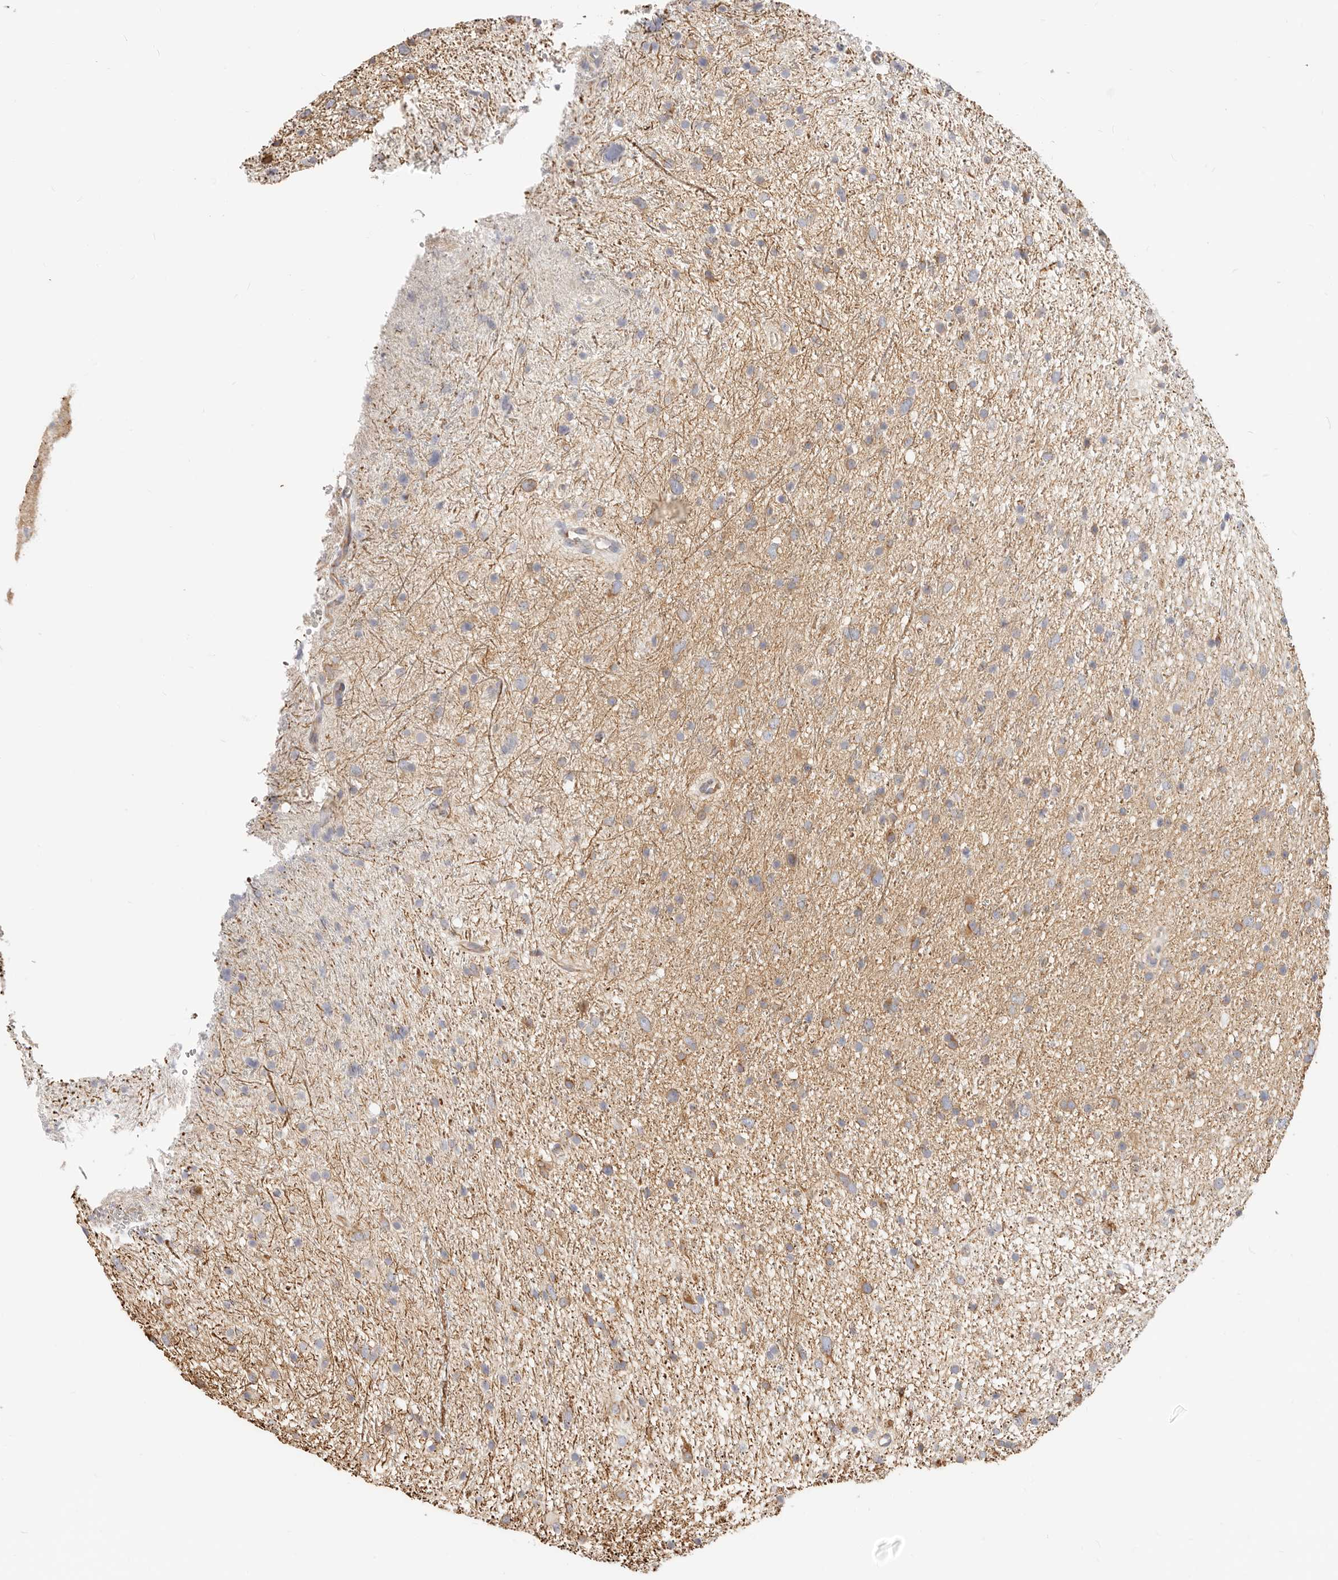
{"staining": {"intensity": "moderate", "quantity": "<25%", "location": "cytoplasmic/membranous"}, "tissue": "glioma", "cell_type": "Tumor cells", "image_type": "cancer", "snomed": [{"axis": "morphology", "description": "Glioma, malignant, Low grade"}, {"axis": "topography", "description": "Cerebral cortex"}], "caption": "The image reveals immunohistochemical staining of malignant glioma (low-grade). There is moderate cytoplasmic/membranous staining is identified in approximately <25% of tumor cells.", "gene": "DTNBP1", "patient": {"sex": "female", "age": 39}}